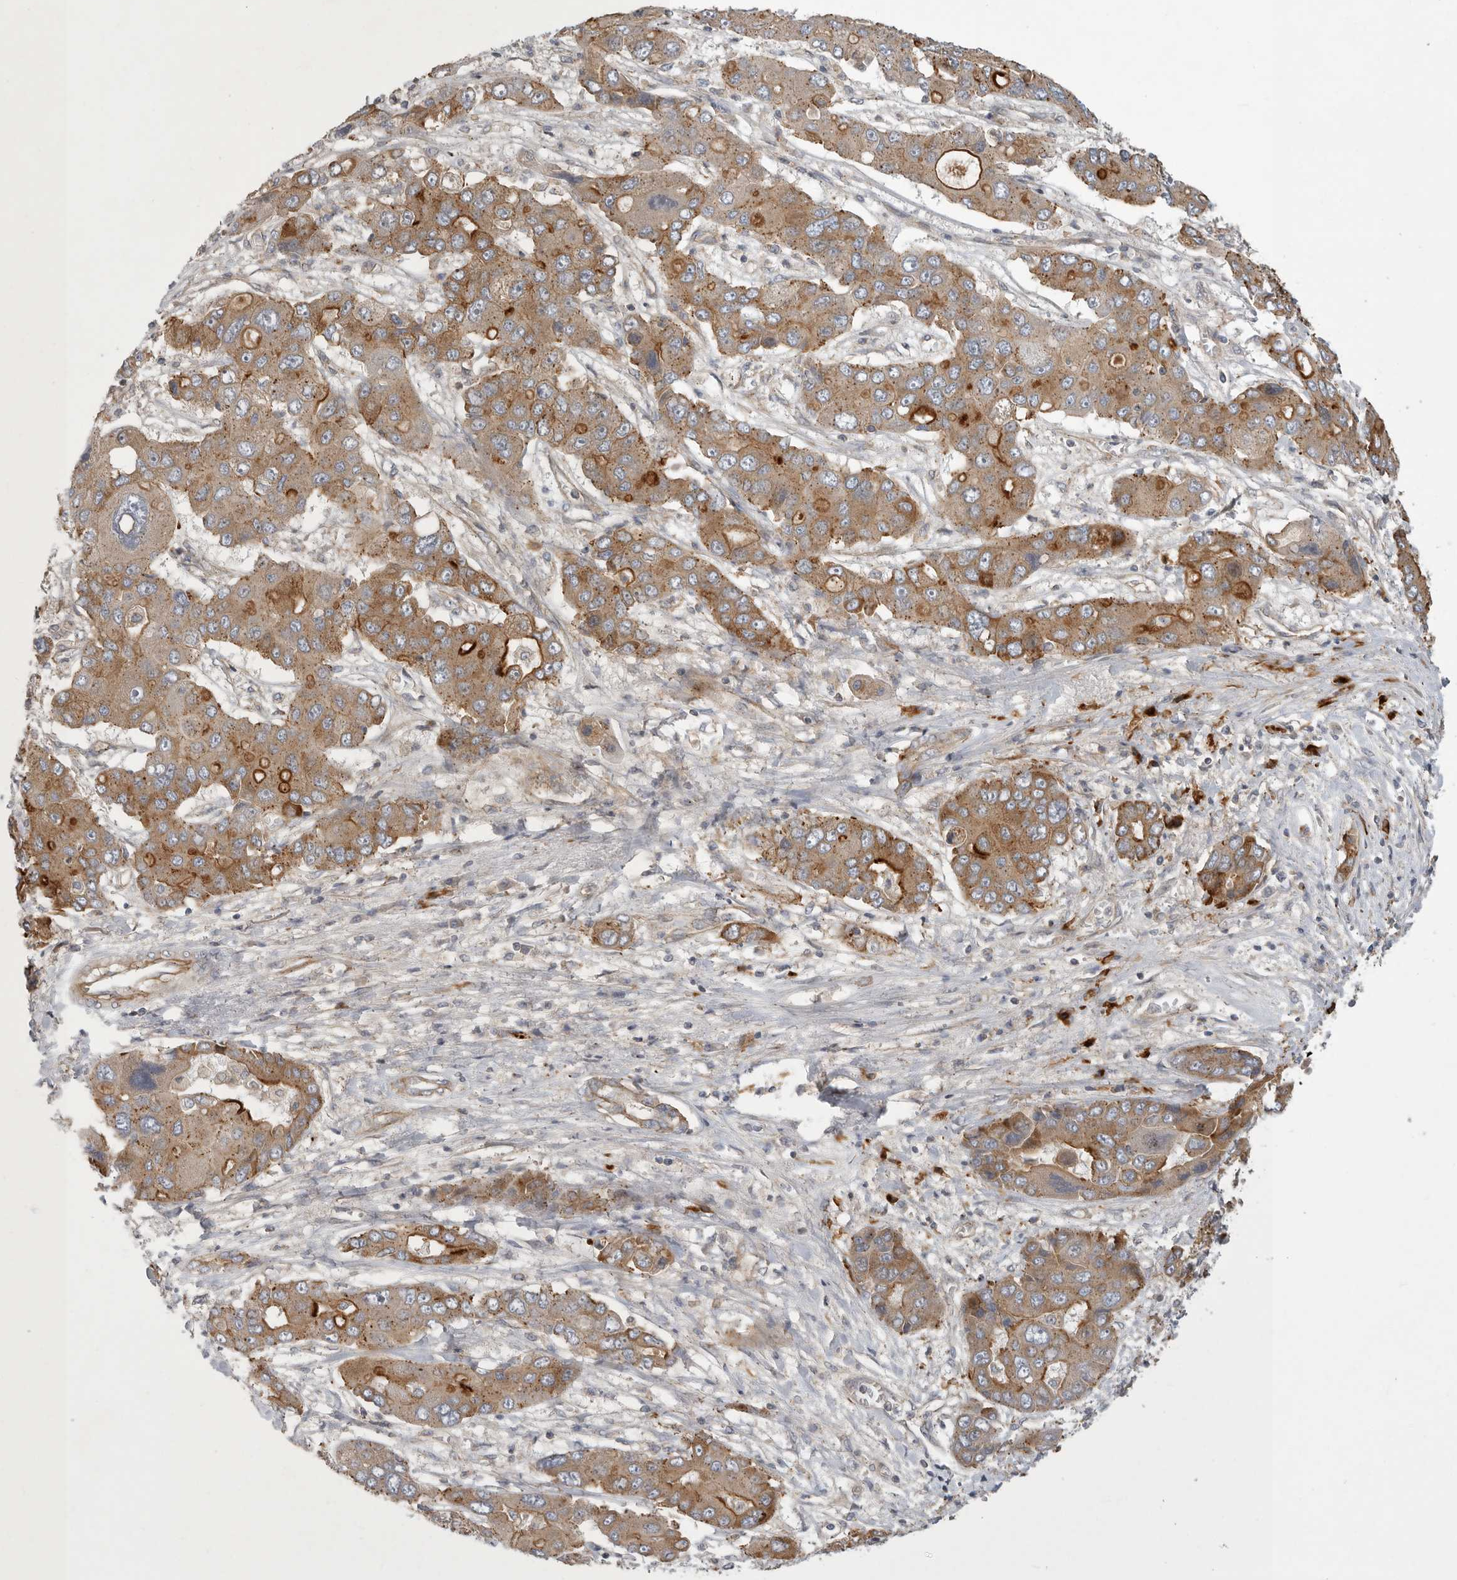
{"staining": {"intensity": "moderate", "quantity": ">75%", "location": "cytoplasmic/membranous"}, "tissue": "liver cancer", "cell_type": "Tumor cells", "image_type": "cancer", "snomed": [{"axis": "morphology", "description": "Cholangiocarcinoma"}, {"axis": "topography", "description": "Liver"}], "caption": "Immunohistochemistry (IHC) (DAB (3,3'-diaminobenzidine)) staining of liver cancer reveals moderate cytoplasmic/membranous protein staining in approximately >75% of tumor cells.", "gene": "MLPH", "patient": {"sex": "male", "age": 67}}